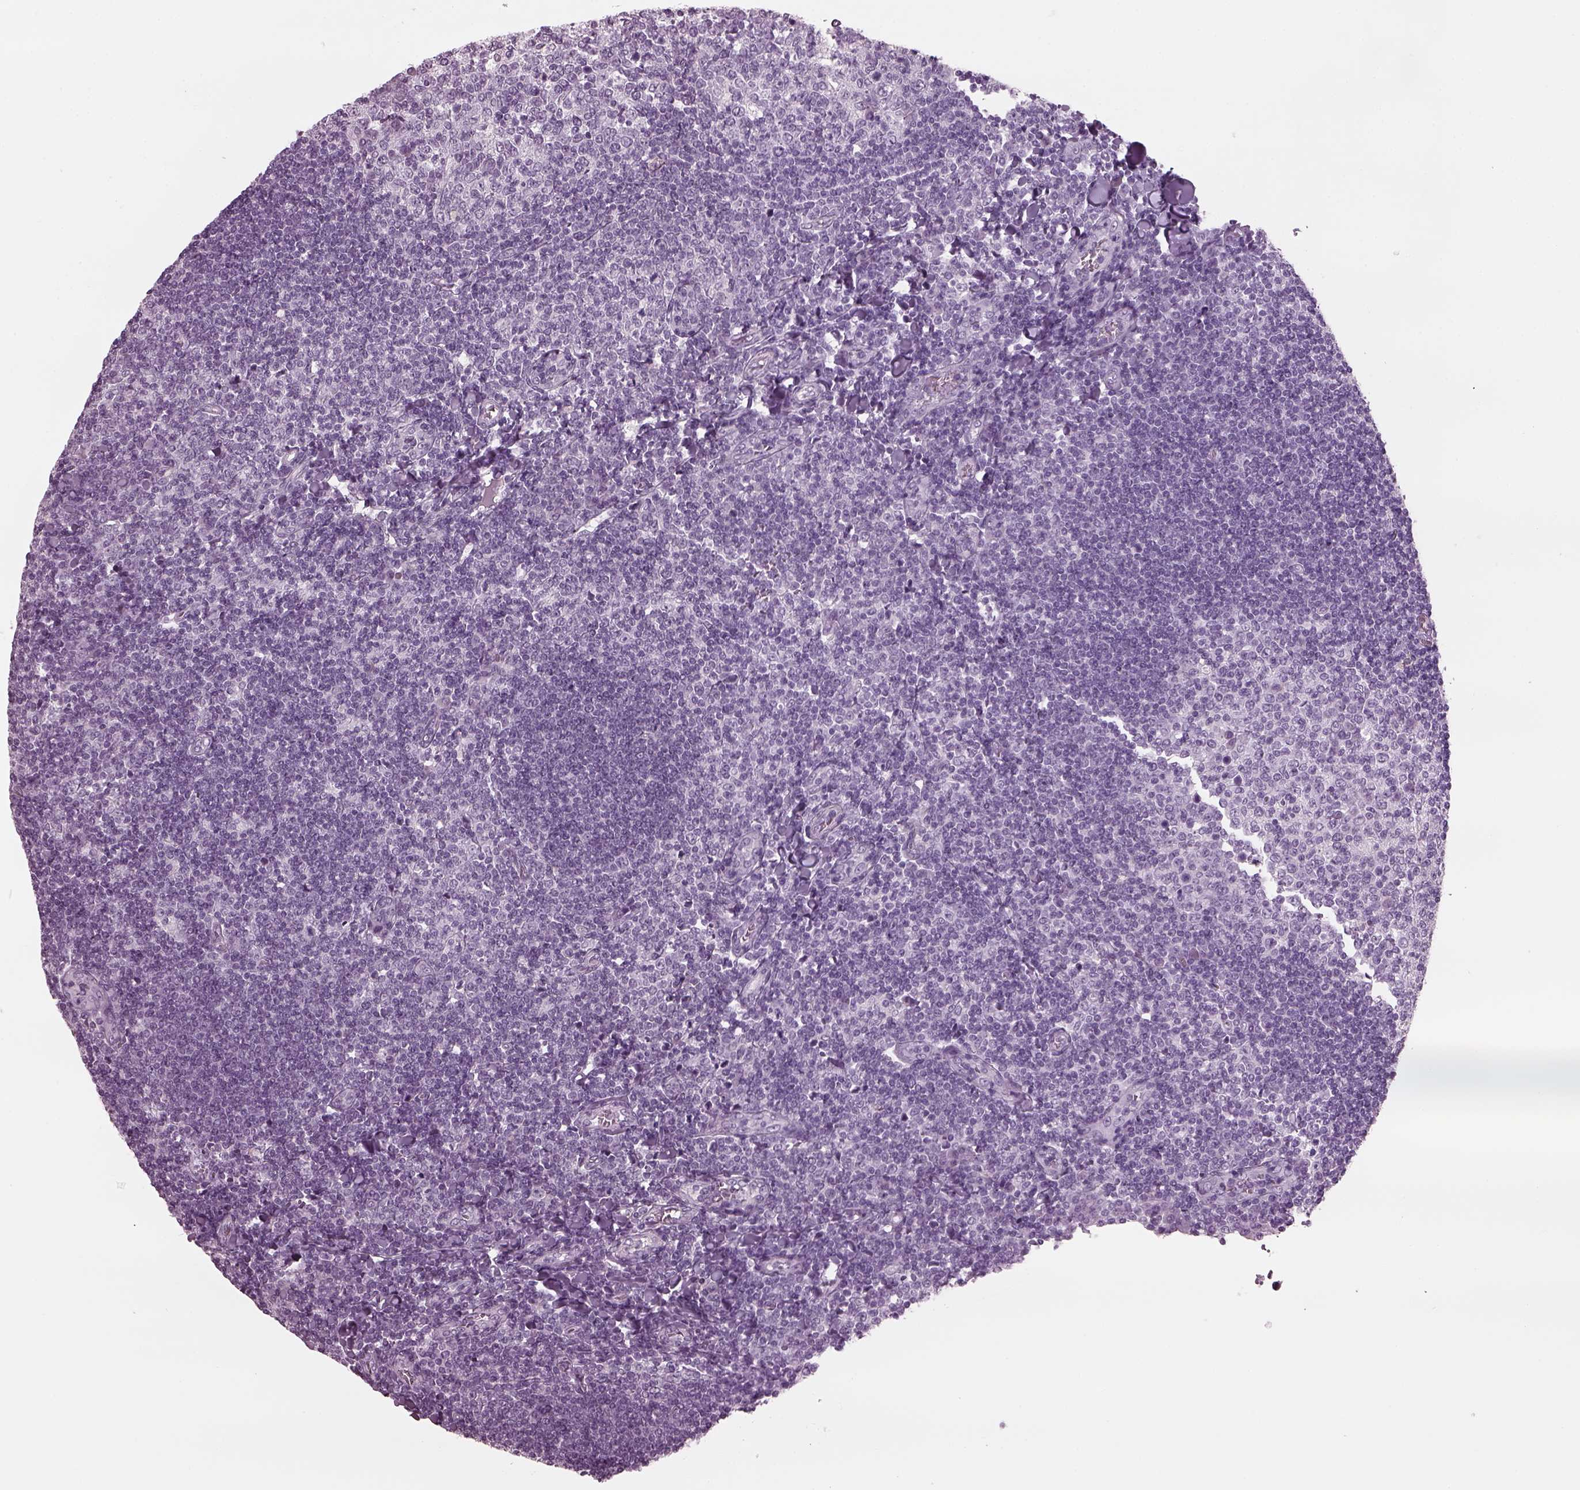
{"staining": {"intensity": "negative", "quantity": "none", "location": "none"}, "tissue": "tonsil", "cell_type": "Germinal center cells", "image_type": "normal", "snomed": [{"axis": "morphology", "description": "Normal tissue, NOS"}, {"axis": "topography", "description": "Tonsil"}], "caption": "This micrograph is of unremarkable tonsil stained with immunohistochemistry to label a protein in brown with the nuclei are counter-stained blue. There is no expression in germinal center cells. (DAB immunohistochemistry visualized using brightfield microscopy, high magnification).", "gene": "TPPP2", "patient": {"sex": "female", "age": 12}}